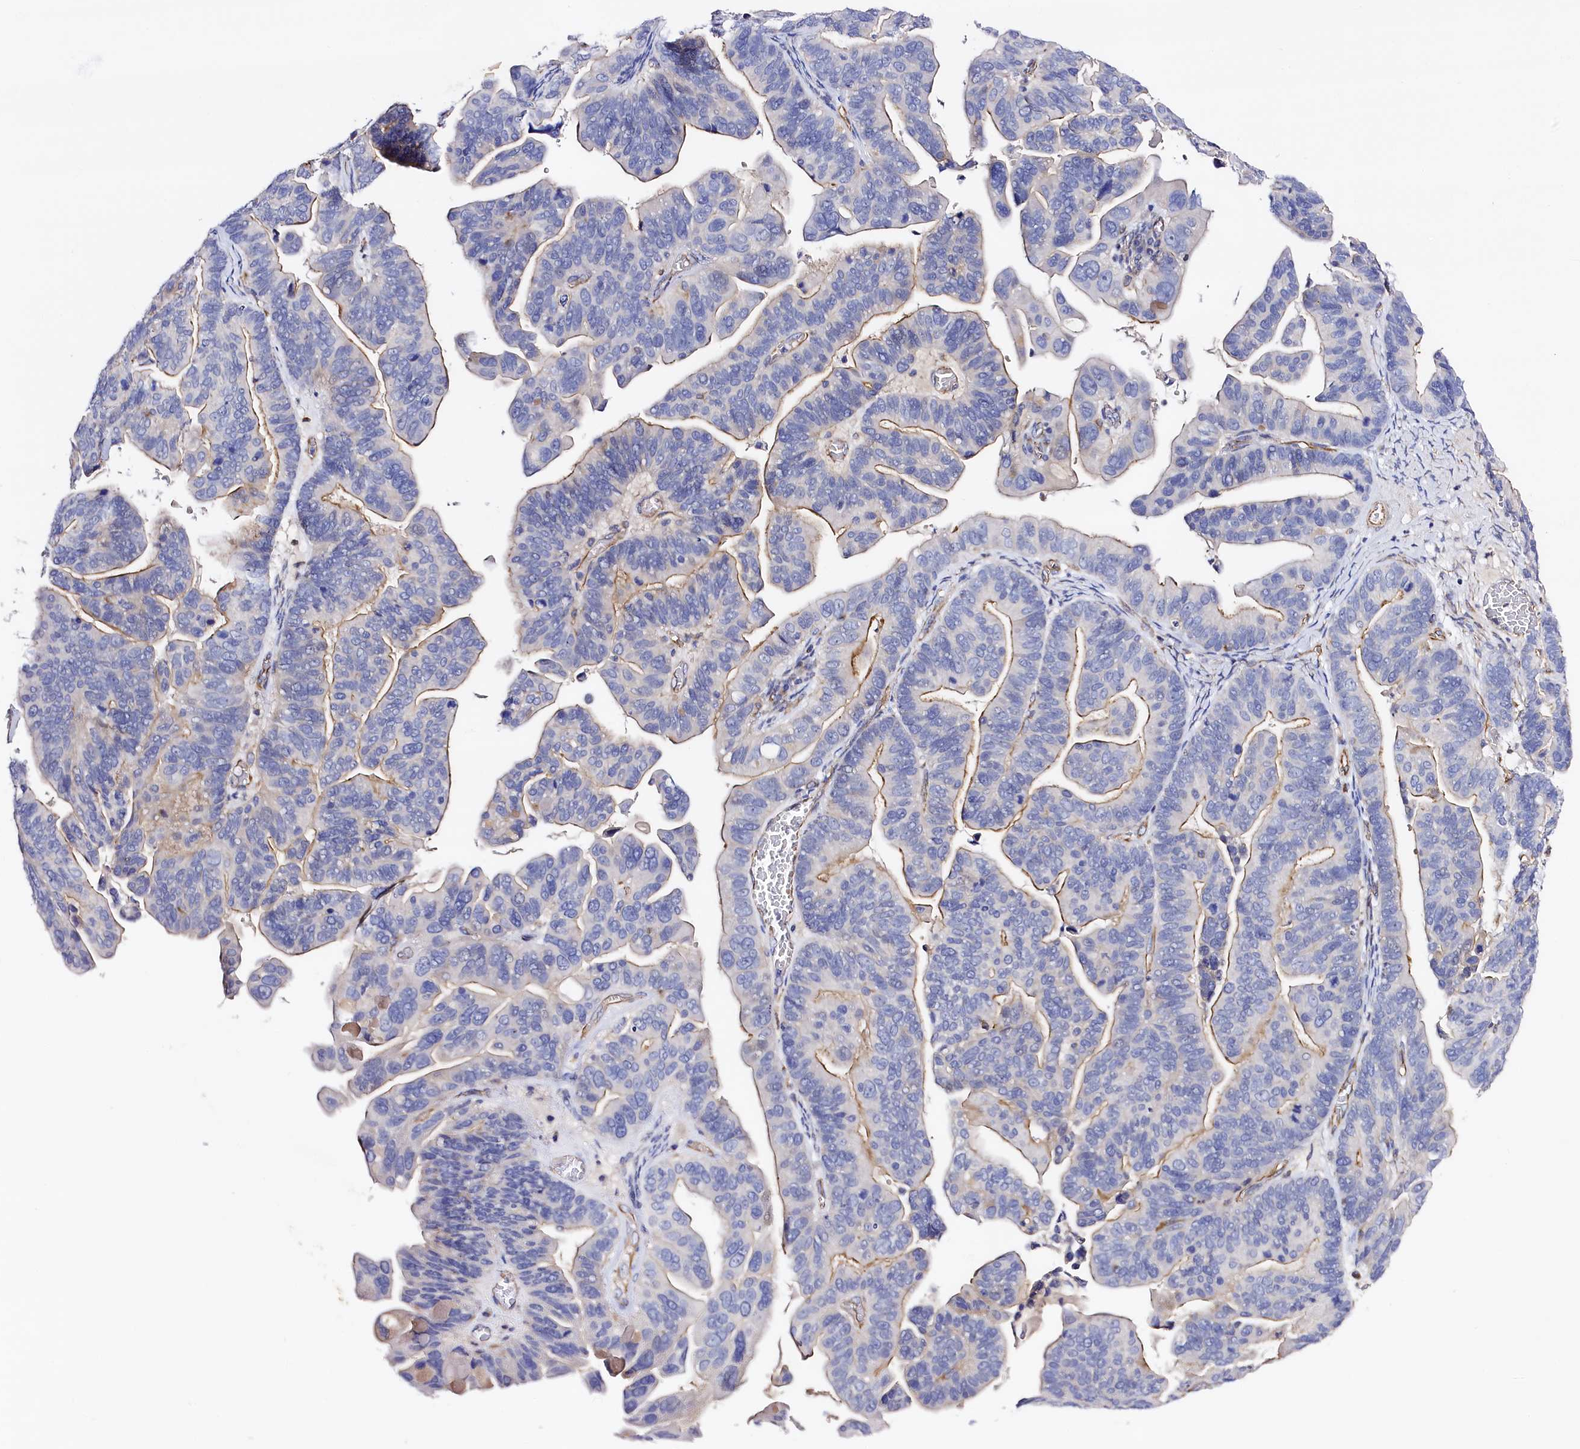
{"staining": {"intensity": "moderate", "quantity": "25%-75%", "location": "cytoplasmic/membranous"}, "tissue": "ovarian cancer", "cell_type": "Tumor cells", "image_type": "cancer", "snomed": [{"axis": "morphology", "description": "Cystadenocarcinoma, serous, NOS"}, {"axis": "topography", "description": "Ovary"}], "caption": "Ovarian serous cystadenocarcinoma tissue shows moderate cytoplasmic/membranous staining in about 25%-75% of tumor cells, visualized by immunohistochemistry.", "gene": "SLC7A1", "patient": {"sex": "female", "age": 56}}